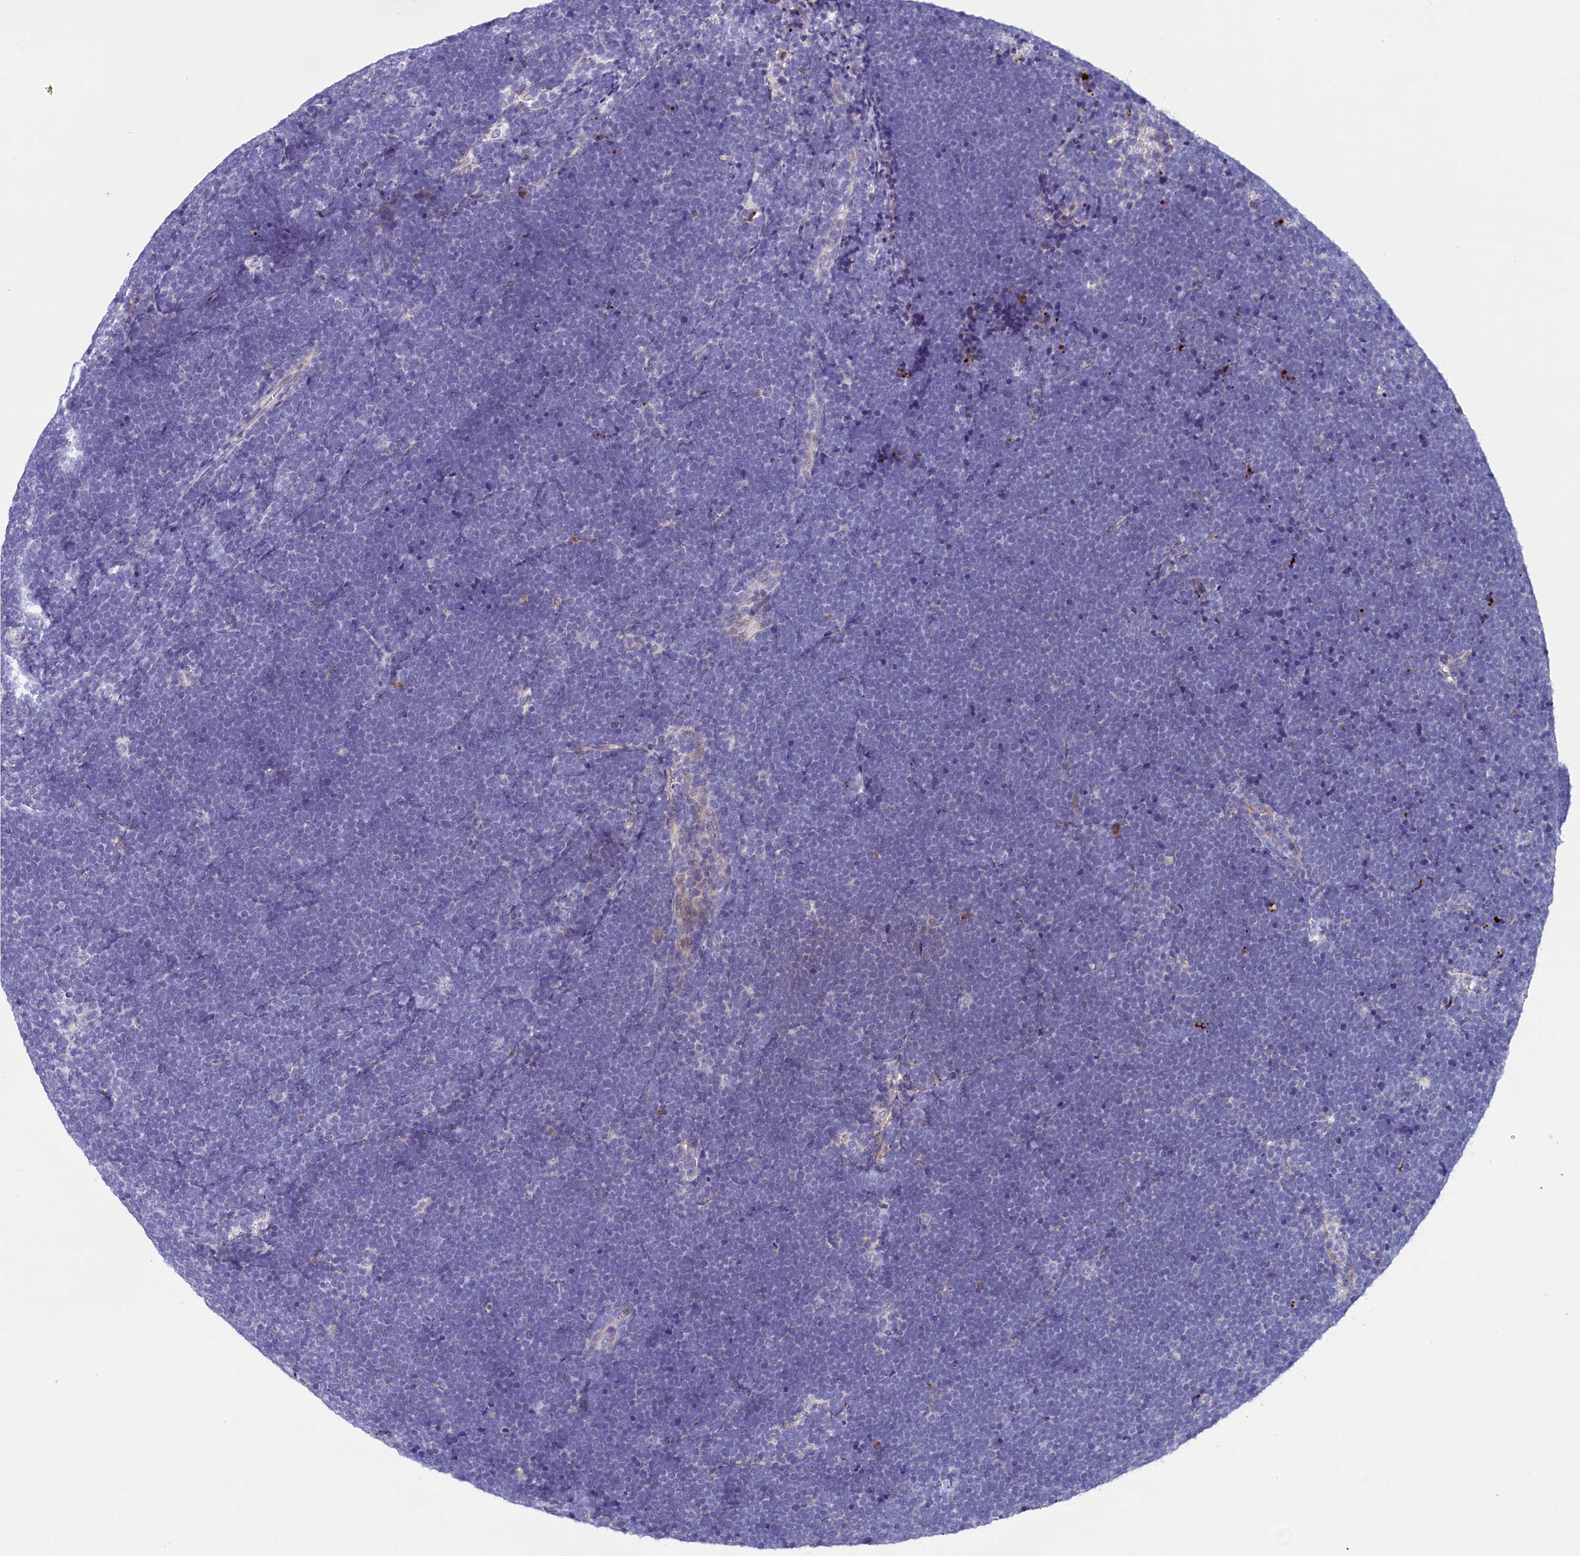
{"staining": {"intensity": "negative", "quantity": "none", "location": "none"}, "tissue": "lymphoma", "cell_type": "Tumor cells", "image_type": "cancer", "snomed": [{"axis": "morphology", "description": "Malignant lymphoma, non-Hodgkin's type, High grade"}, {"axis": "topography", "description": "Lymph node"}], "caption": "Tumor cells are negative for protein expression in human lymphoma.", "gene": "SCD5", "patient": {"sex": "male", "age": 13}}